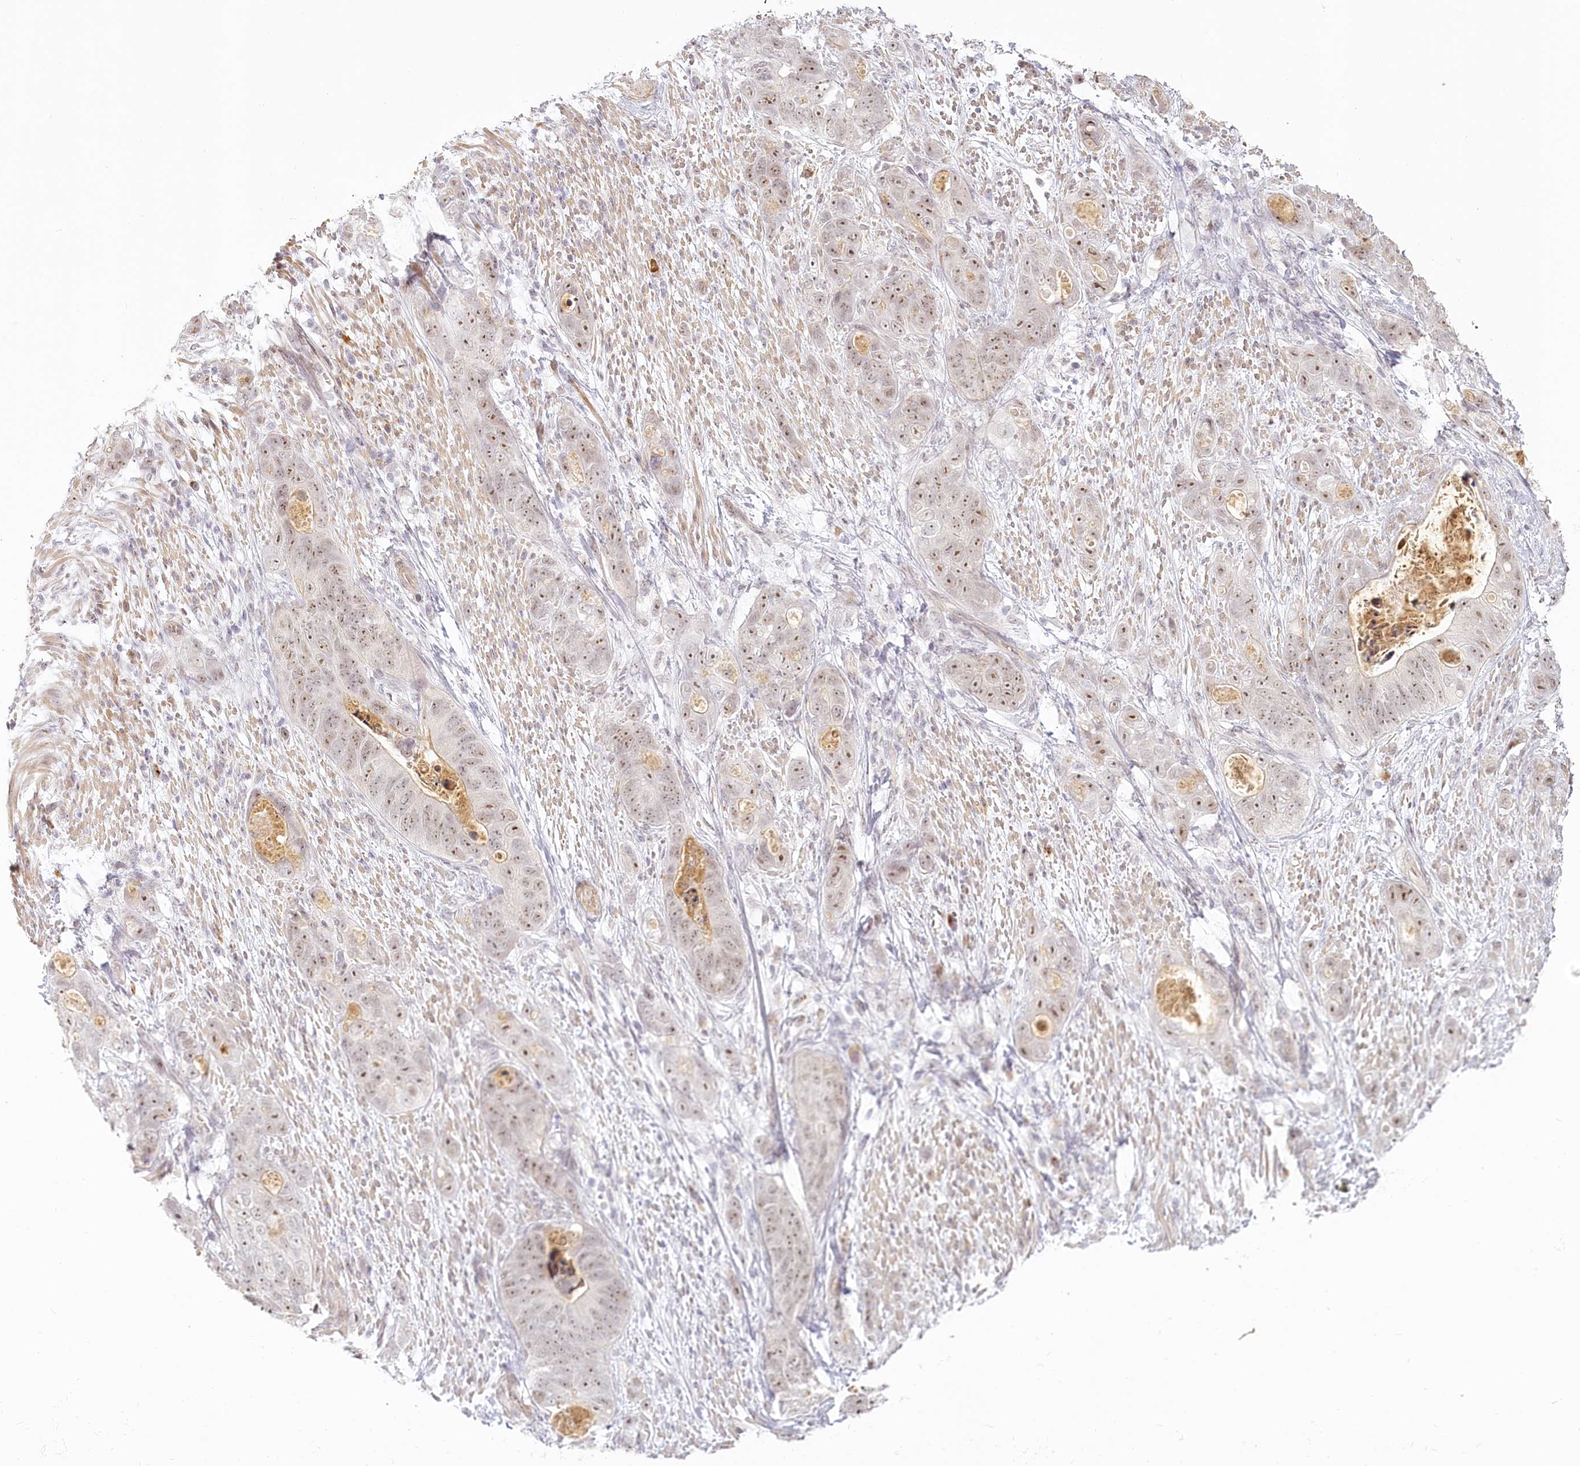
{"staining": {"intensity": "weak", "quantity": ">75%", "location": "nuclear"}, "tissue": "stomach cancer", "cell_type": "Tumor cells", "image_type": "cancer", "snomed": [{"axis": "morphology", "description": "Adenocarcinoma, NOS"}, {"axis": "topography", "description": "Stomach"}], "caption": "Immunohistochemical staining of human stomach adenocarcinoma exhibits low levels of weak nuclear protein staining in about >75% of tumor cells.", "gene": "EXOSC7", "patient": {"sex": "female", "age": 89}}